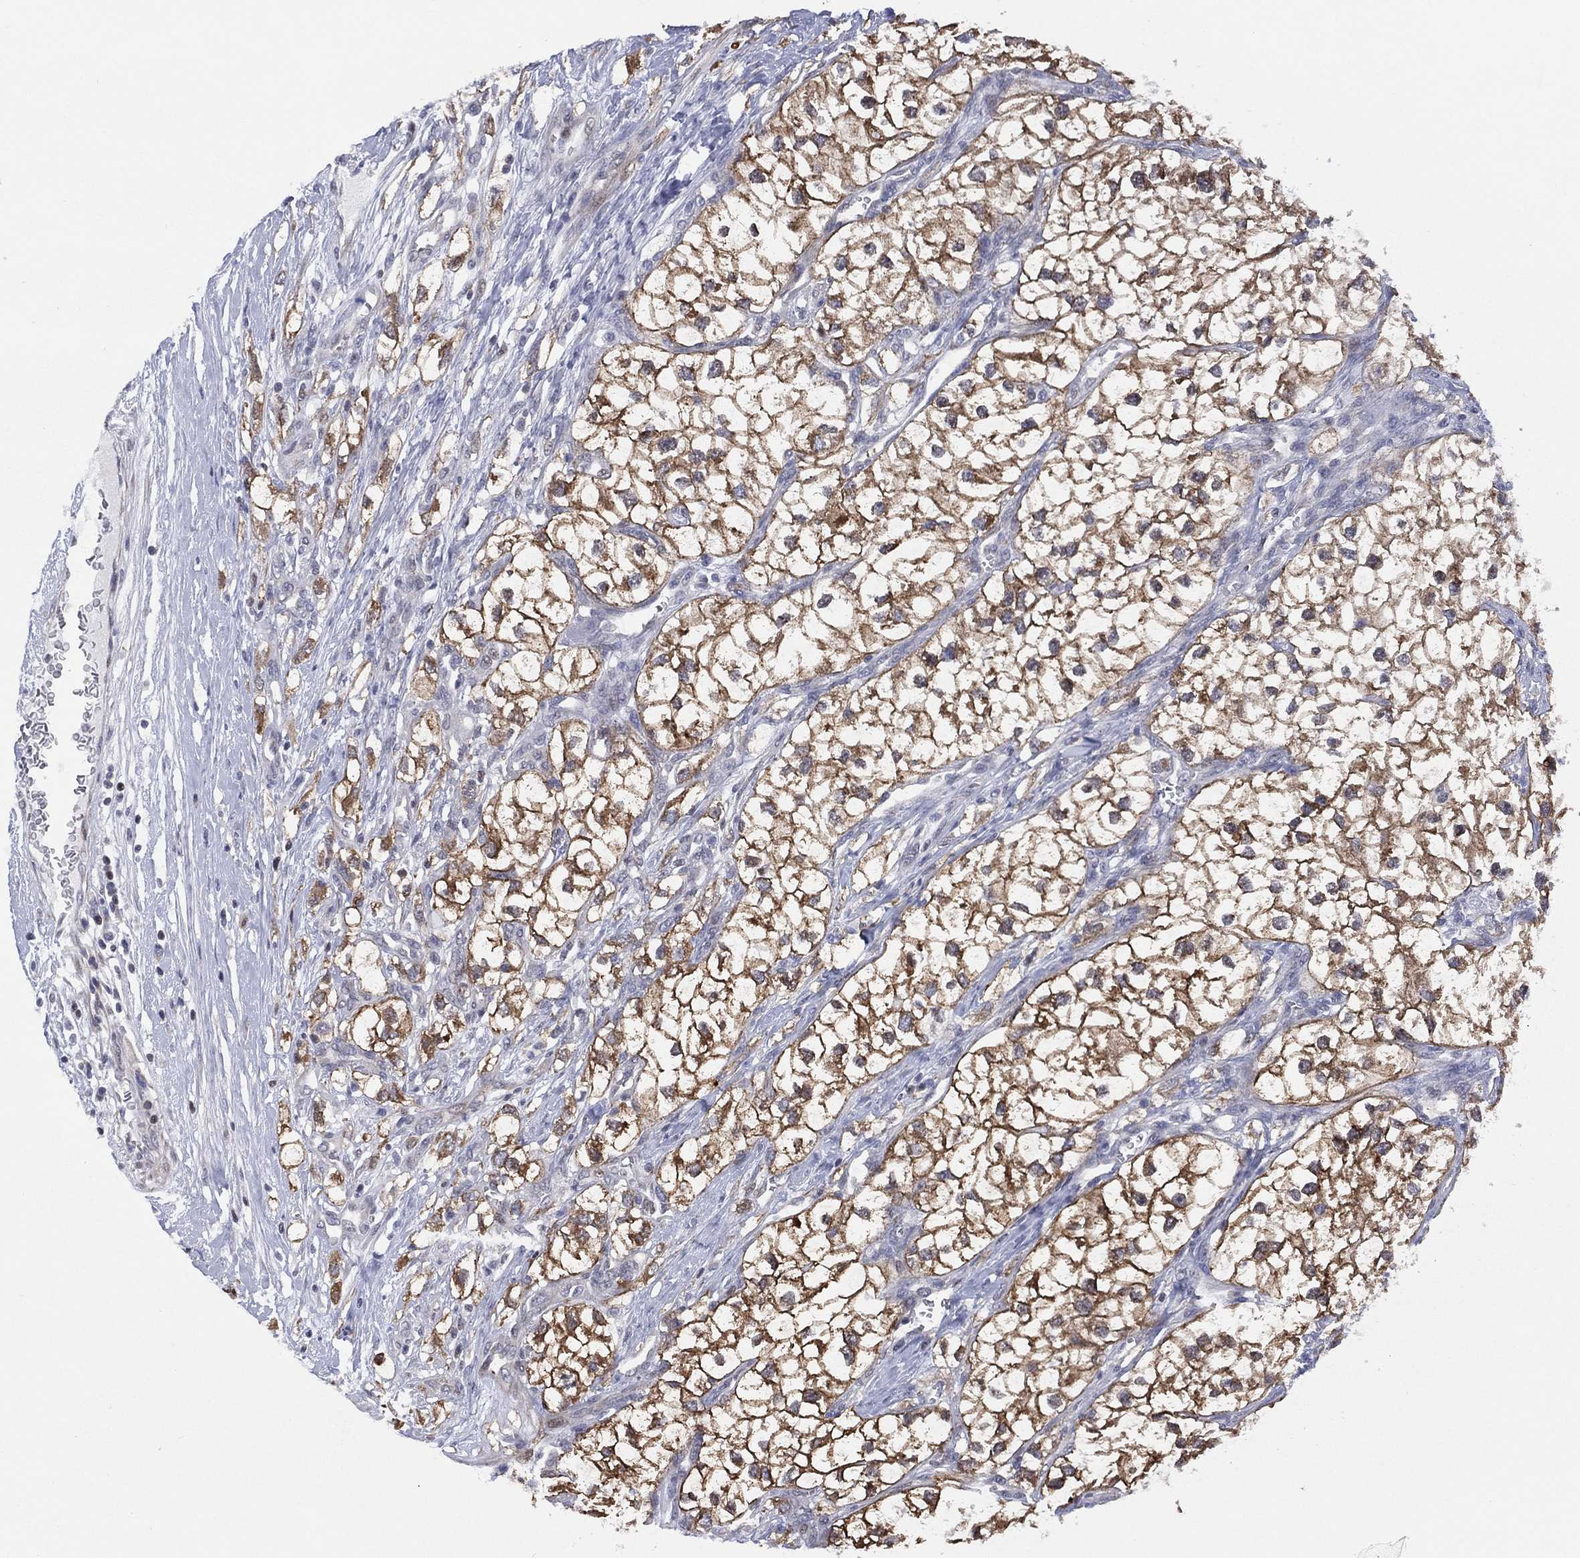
{"staining": {"intensity": "moderate", "quantity": ">75%", "location": "cytoplasmic/membranous"}, "tissue": "renal cancer", "cell_type": "Tumor cells", "image_type": "cancer", "snomed": [{"axis": "morphology", "description": "Adenocarcinoma, NOS"}, {"axis": "topography", "description": "Kidney"}], "caption": "Adenocarcinoma (renal) tissue demonstrates moderate cytoplasmic/membranous positivity in about >75% of tumor cells, visualized by immunohistochemistry.", "gene": "SLC4A4", "patient": {"sex": "male", "age": 59}}